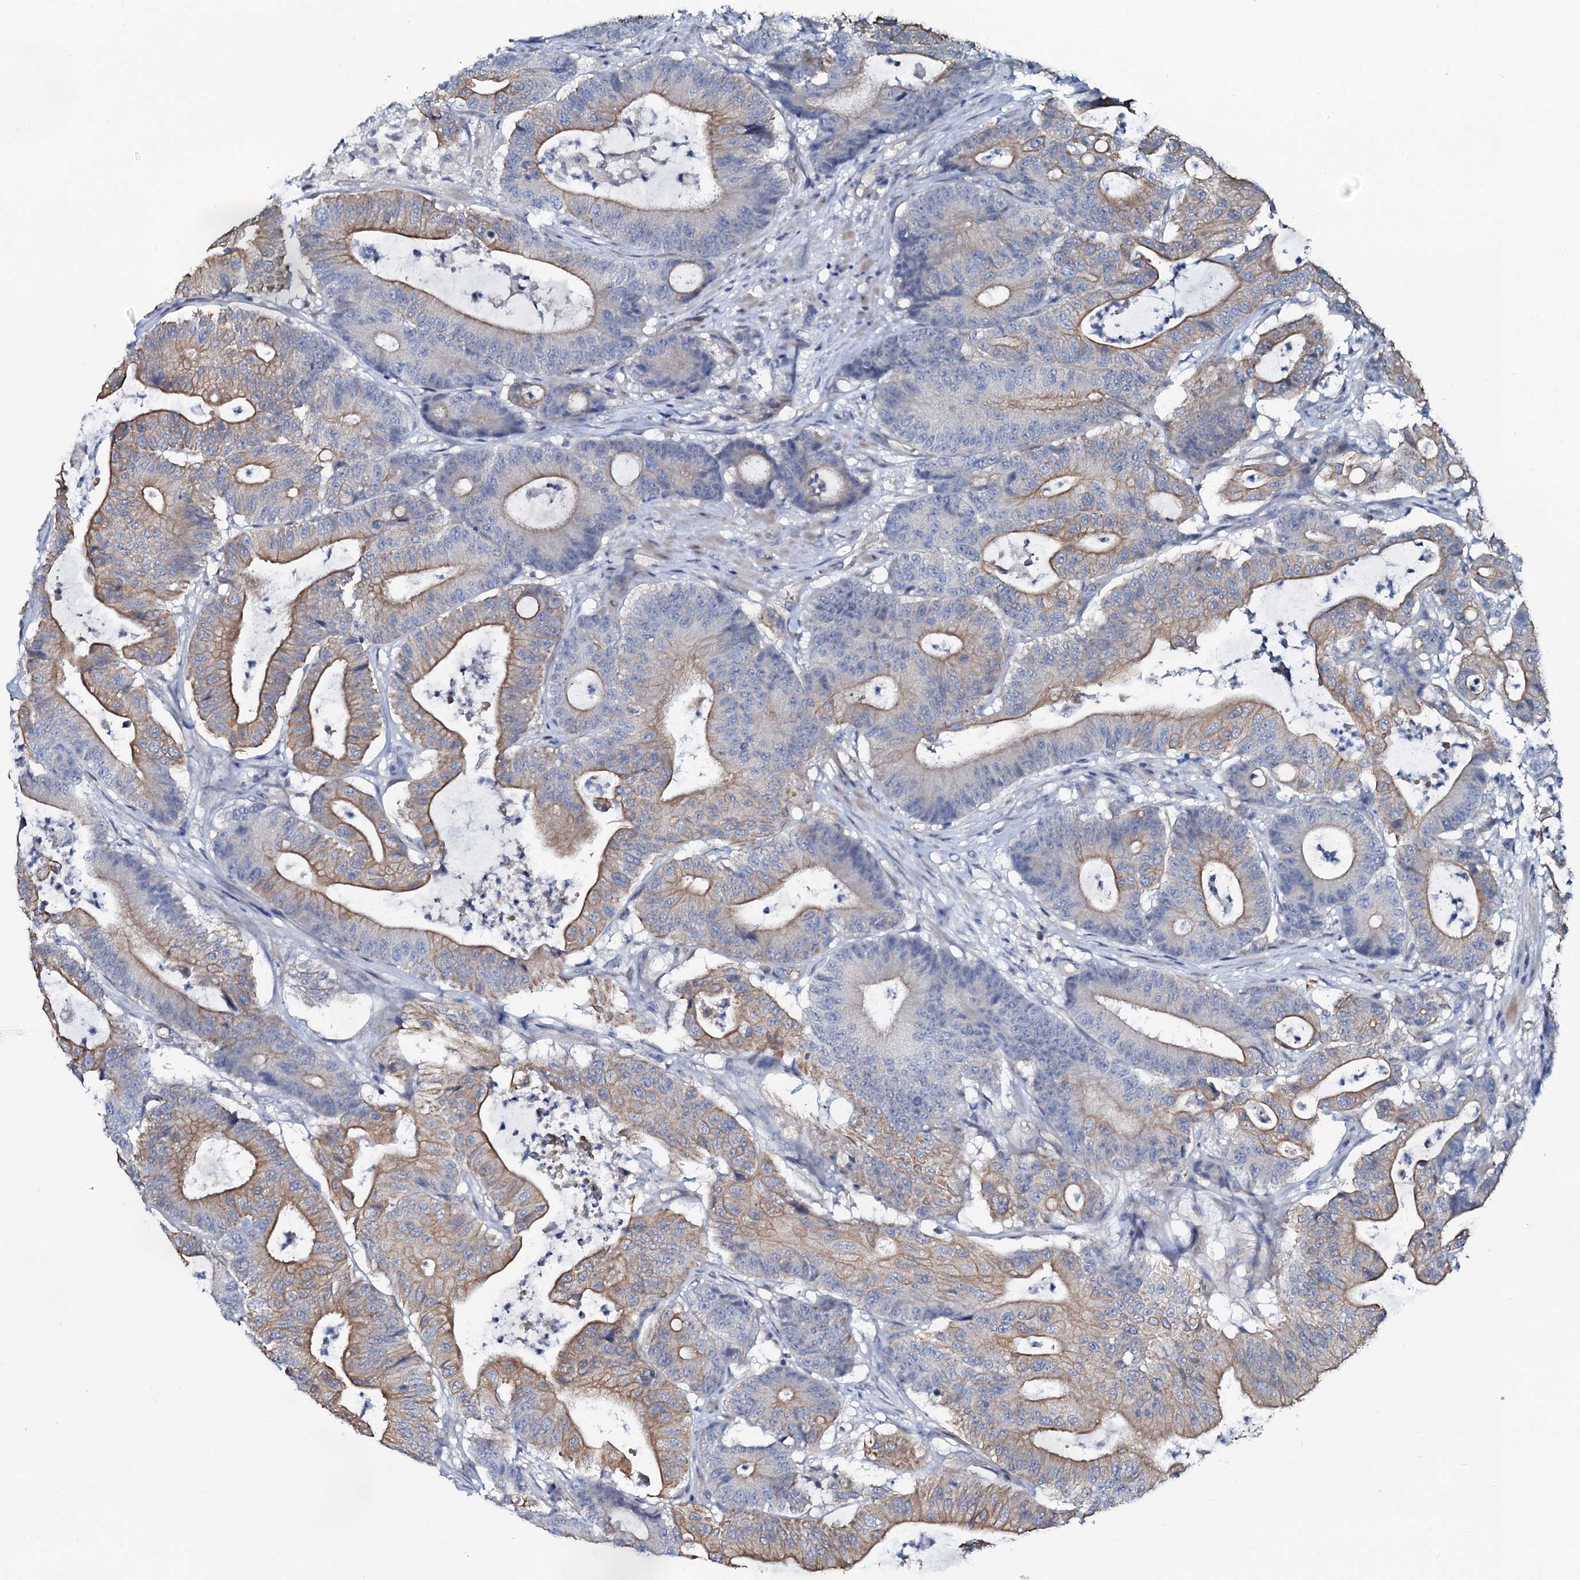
{"staining": {"intensity": "moderate", "quantity": ">75%", "location": "cytoplasmic/membranous"}, "tissue": "colorectal cancer", "cell_type": "Tumor cells", "image_type": "cancer", "snomed": [{"axis": "morphology", "description": "Adenocarcinoma, NOS"}, {"axis": "topography", "description": "Colon"}], "caption": "Colorectal cancer (adenocarcinoma) tissue shows moderate cytoplasmic/membranous staining in approximately >75% of tumor cells, visualized by immunohistochemistry.", "gene": "C10orf88", "patient": {"sex": "female", "age": 84}}